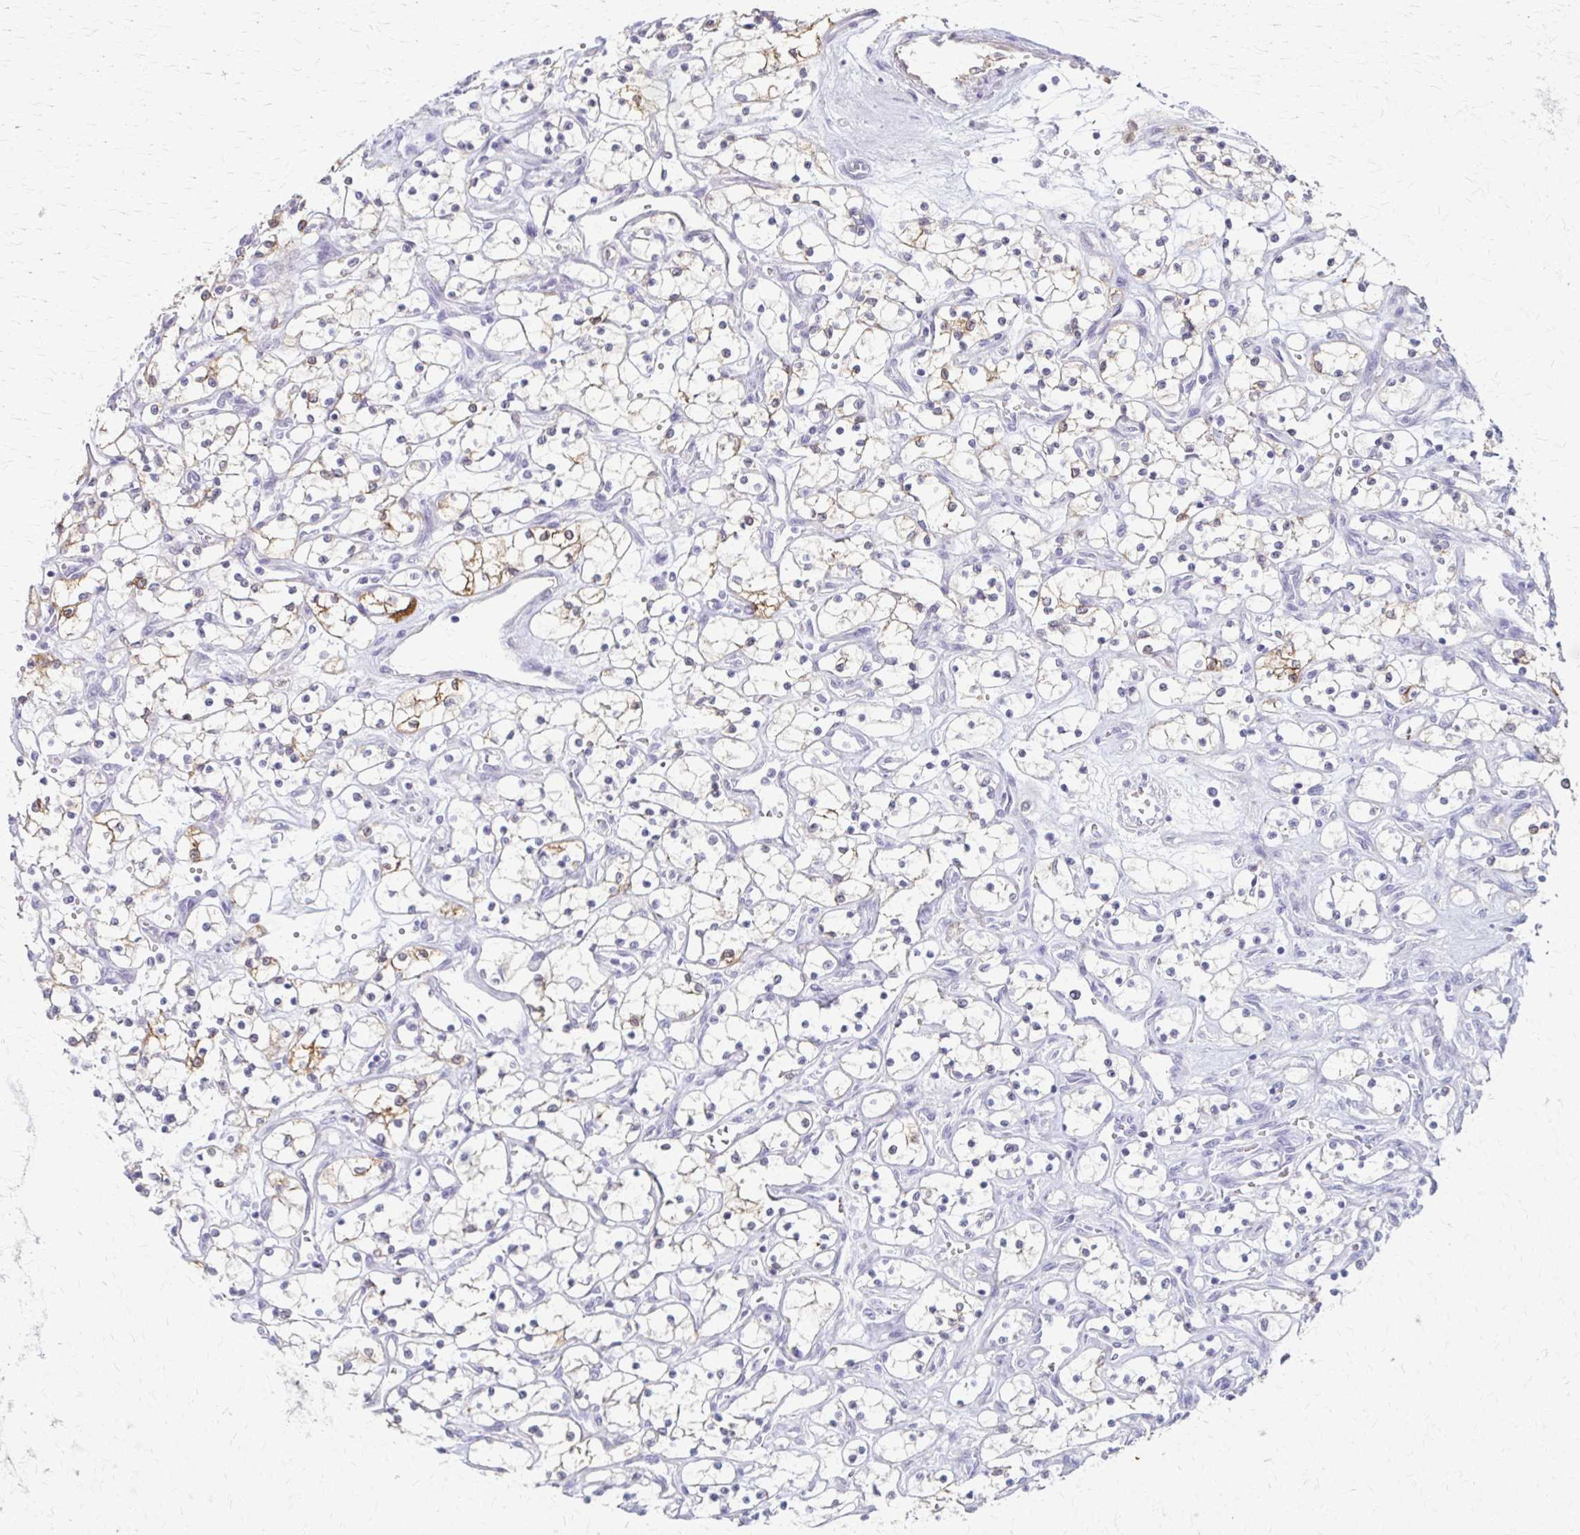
{"staining": {"intensity": "moderate", "quantity": "<25%", "location": "cytoplasmic/membranous"}, "tissue": "renal cancer", "cell_type": "Tumor cells", "image_type": "cancer", "snomed": [{"axis": "morphology", "description": "Adenocarcinoma, NOS"}, {"axis": "topography", "description": "Kidney"}], "caption": "Immunohistochemistry (IHC) image of human renal cancer (adenocarcinoma) stained for a protein (brown), which displays low levels of moderate cytoplasmic/membranous positivity in about <25% of tumor cells.", "gene": "CYB5A", "patient": {"sex": "female", "age": 69}}